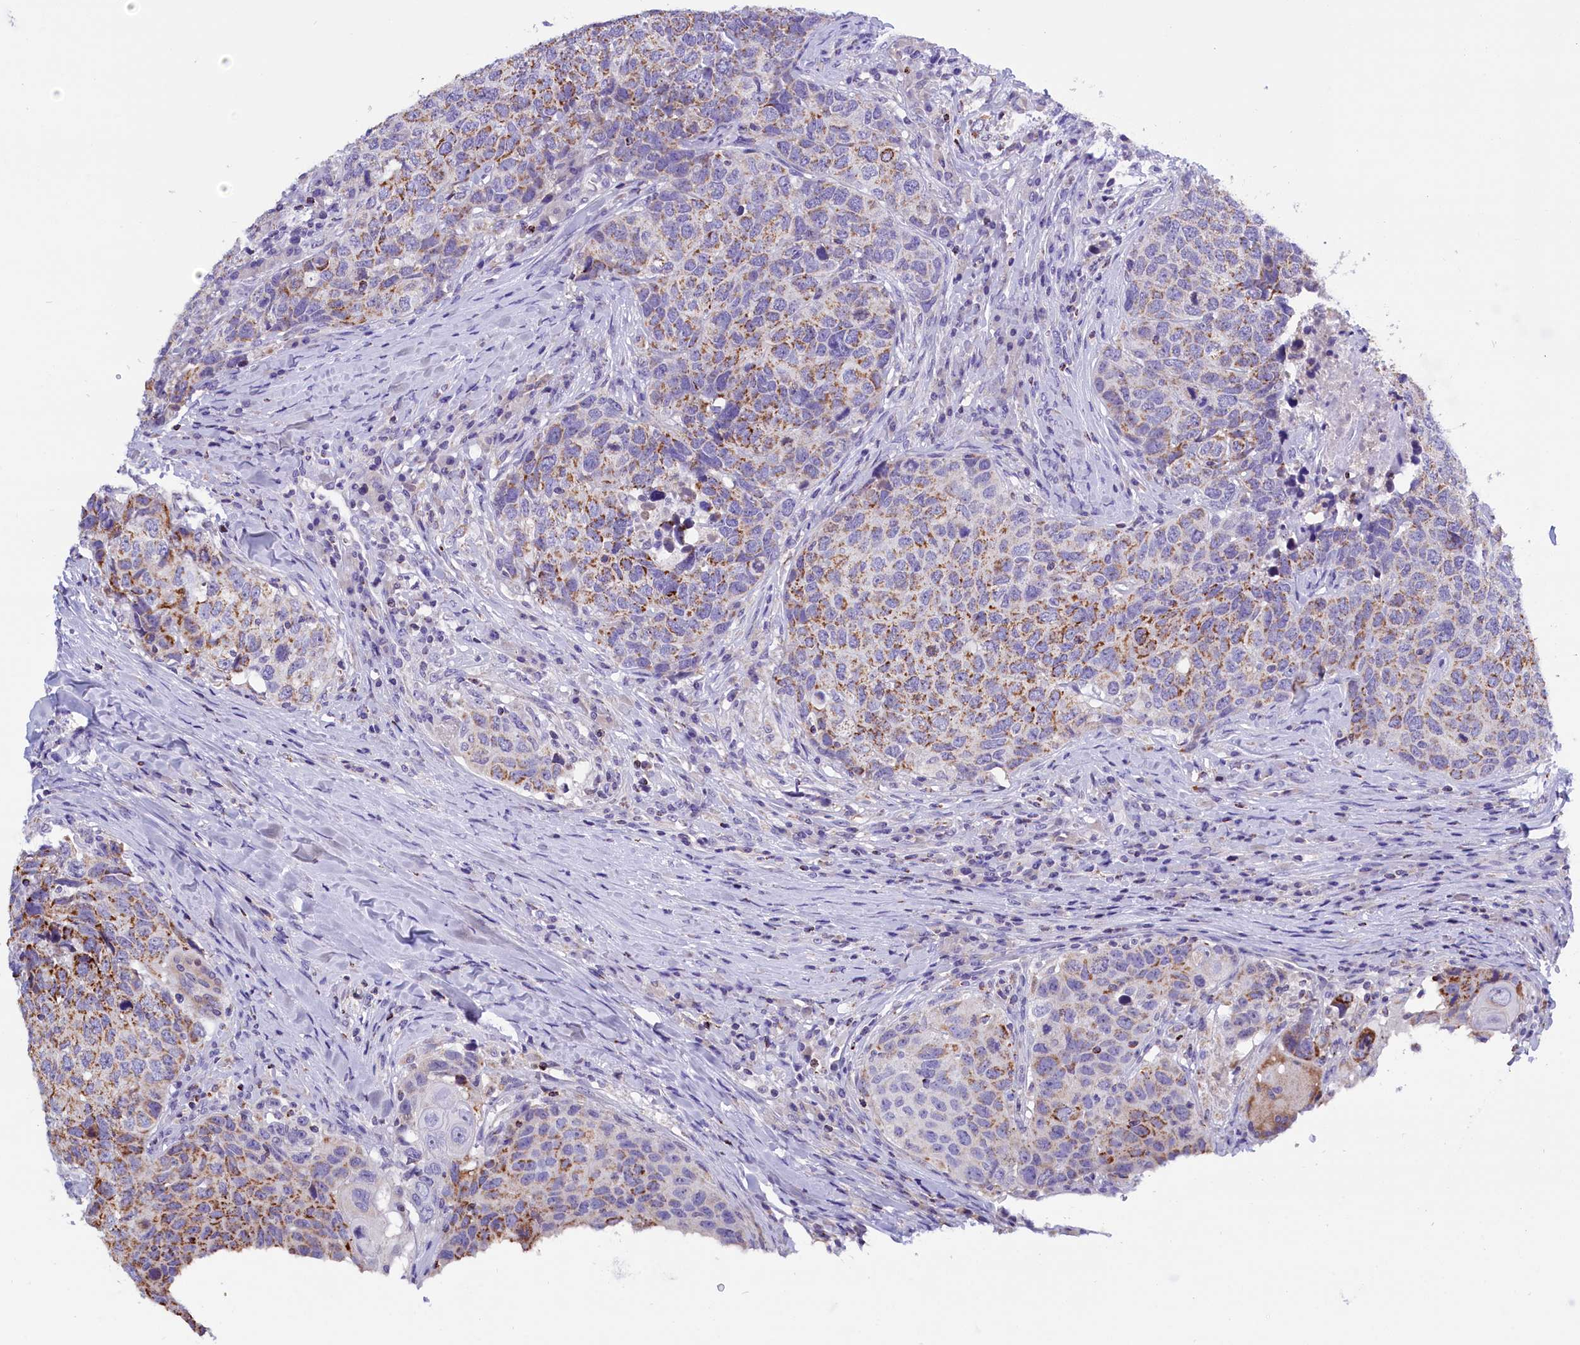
{"staining": {"intensity": "moderate", "quantity": "25%-75%", "location": "cytoplasmic/membranous"}, "tissue": "head and neck cancer", "cell_type": "Tumor cells", "image_type": "cancer", "snomed": [{"axis": "morphology", "description": "Squamous cell carcinoma, NOS"}, {"axis": "topography", "description": "Head-Neck"}], "caption": "Tumor cells demonstrate medium levels of moderate cytoplasmic/membranous positivity in approximately 25%-75% of cells in head and neck squamous cell carcinoma.", "gene": "ABAT", "patient": {"sex": "male", "age": 66}}